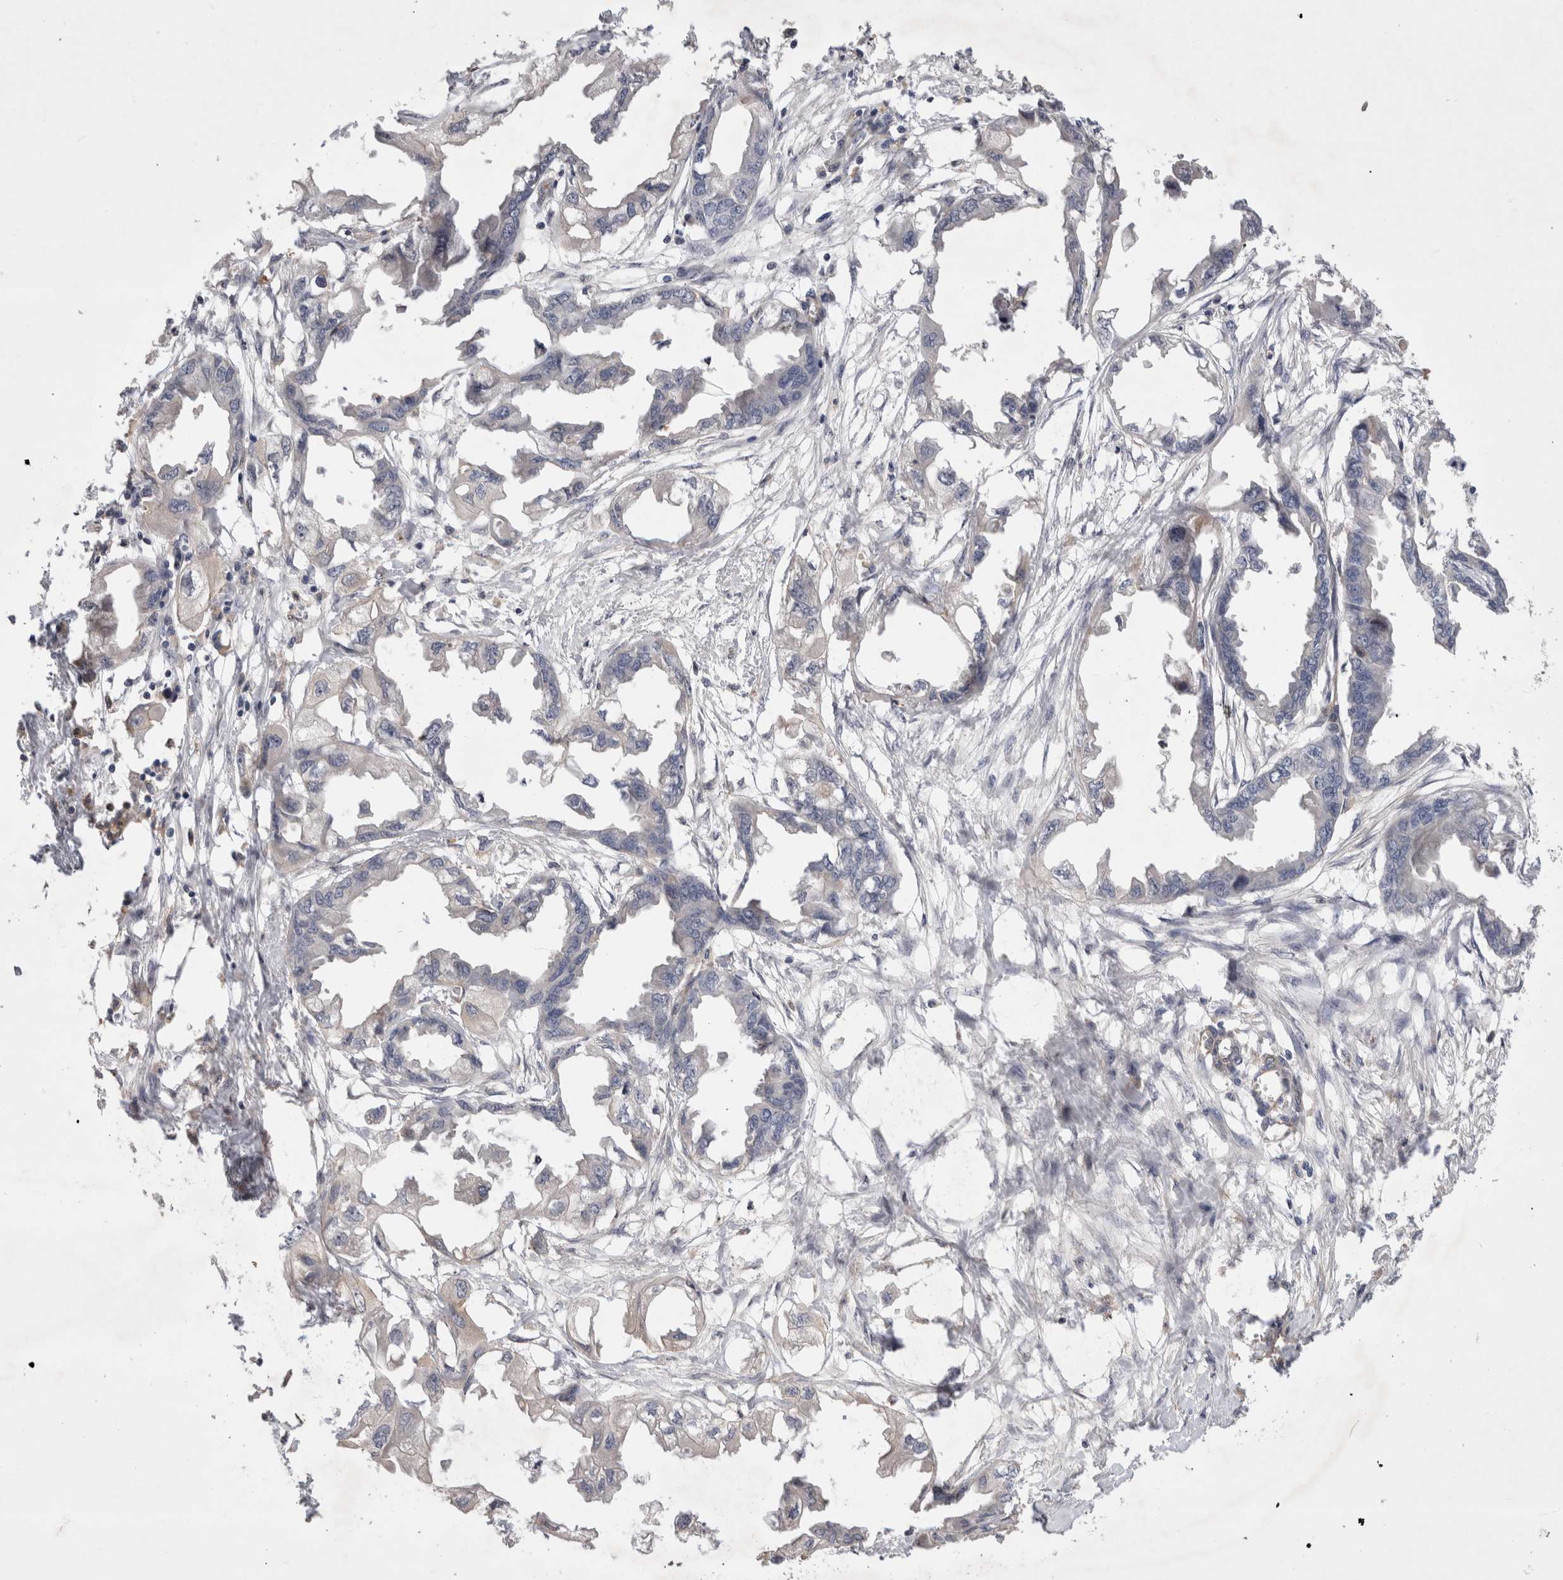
{"staining": {"intensity": "negative", "quantity": "none", "location": "none"}, "tissue": "endometrial cancer", "cell_type": "Tumor cells", "image_type": "cancer", "snomed": [{"axis": "morphology", "description": "Adenocarcinoma, NOS"}, {"axis": "morphology", "description": "Adenocarcinoma, metastatic, NOS"}, {"axis": "topography", "description": "Adipose tissue"}, {"axis": "topography", "description": "Endometrium"}], "caption": "Immunohistochemistry image of neoplastic tissue: adenocarcinoma (endometrial) stained with DAB (3,3'-diaminobenzidine) displays no significant protein staining in tumor cells.", "gene": "BNIP2", "patient": {"sex": "female", "age": 67}}